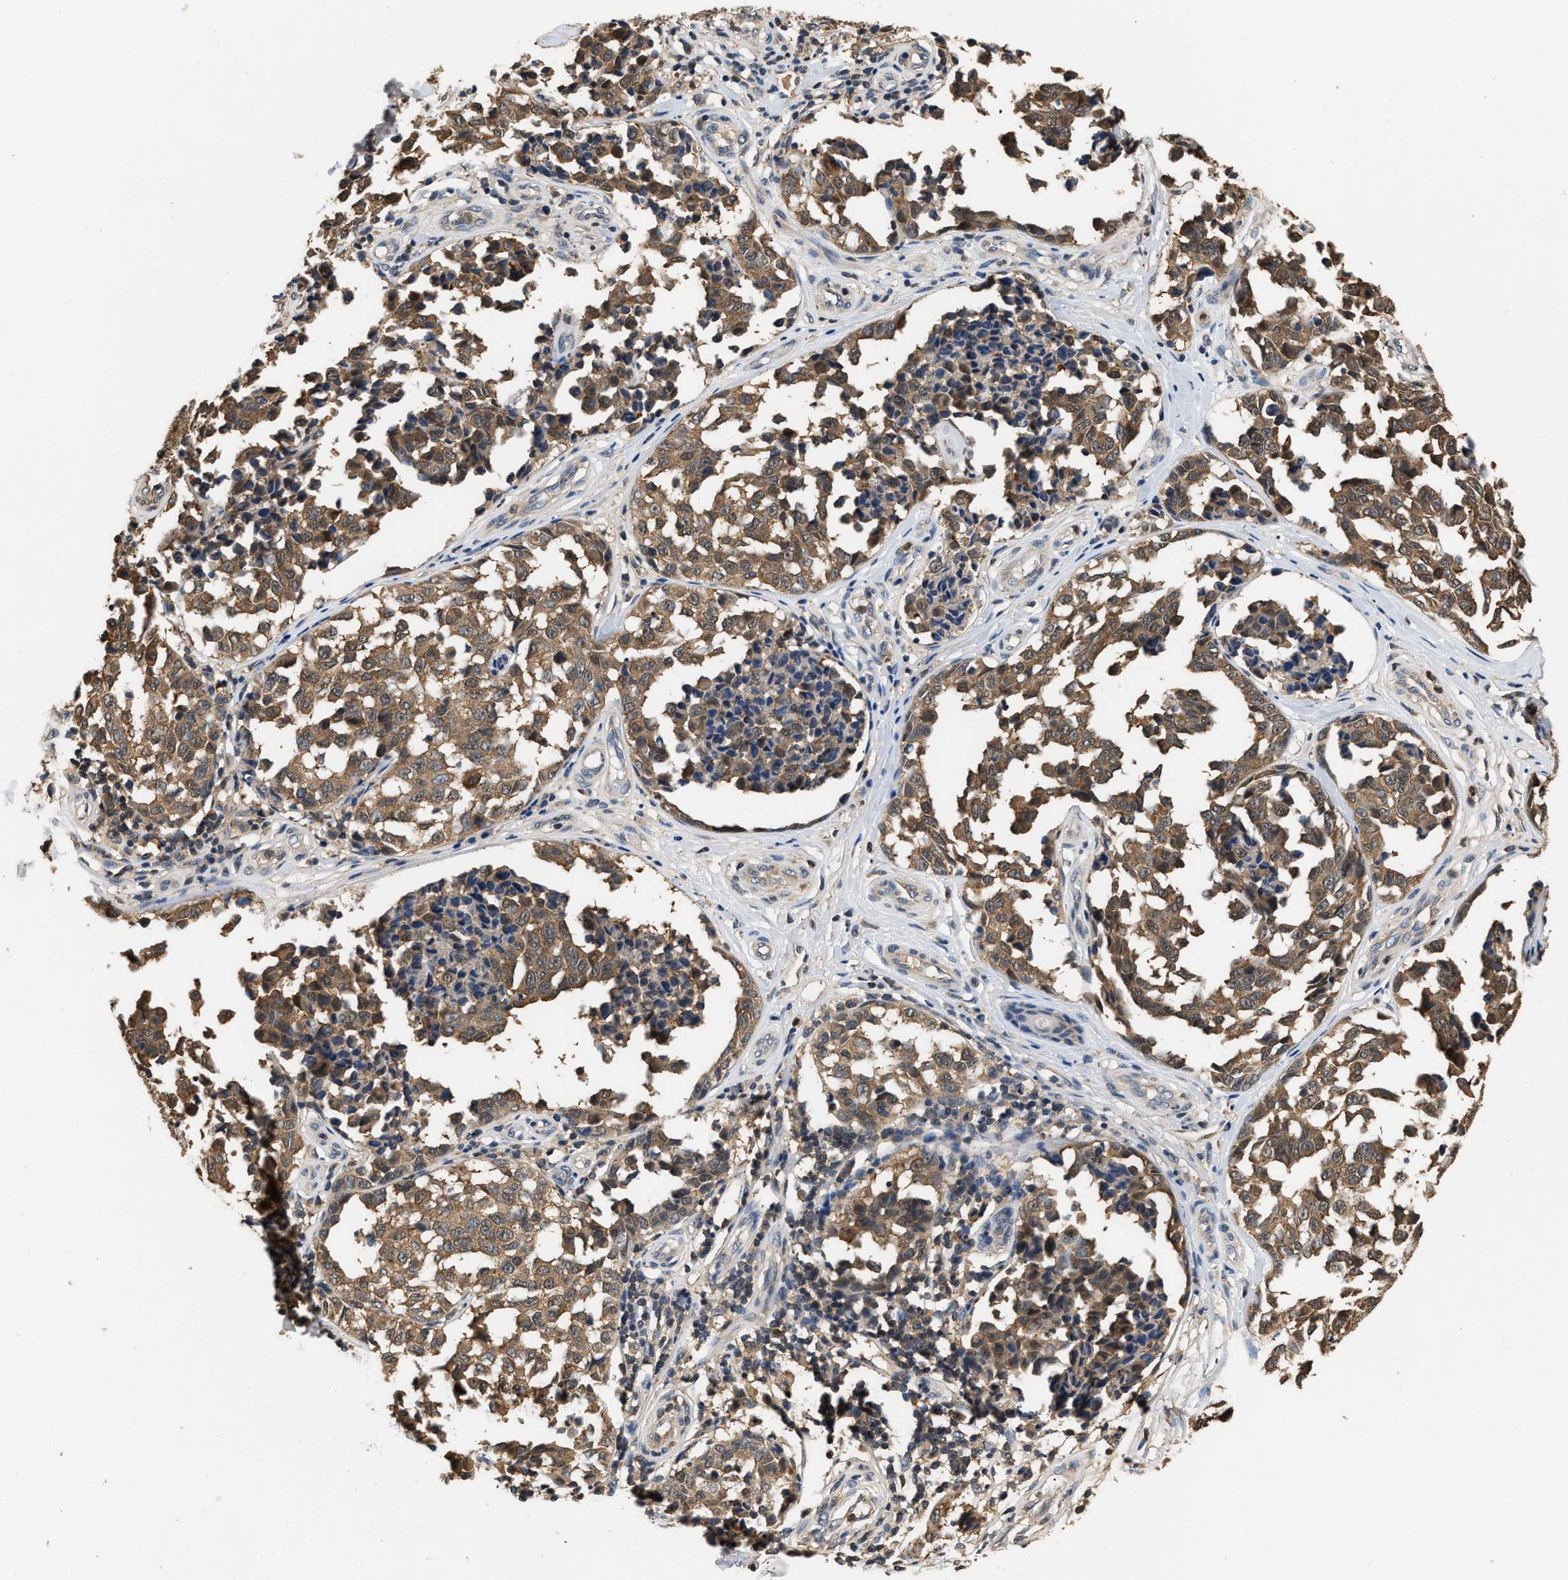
{"staining": {"intensity": "moderate", "quantity": ">75%", "location": "cytoplasmic/membranous"}, "tissue": "melanoma", "cell_type": "Tumor cells", "image_type": "cancer", "snomed": [{"axis": "morphology", "description": "Malignant melanoma, NOS"}, {"axis": "topography", "description": "Skin"}], "caption": "The histopathology image displays immunohistochemical staining of malignant melanoma. There is moderate cytoplasmic/membranous positivity is appreciated in approximately >75% of tumor cells. (Brightfield microscopy of DAB IHC at high magnification).", "gene": "GPI", "patient": {"sex": "female", "age": 58}}